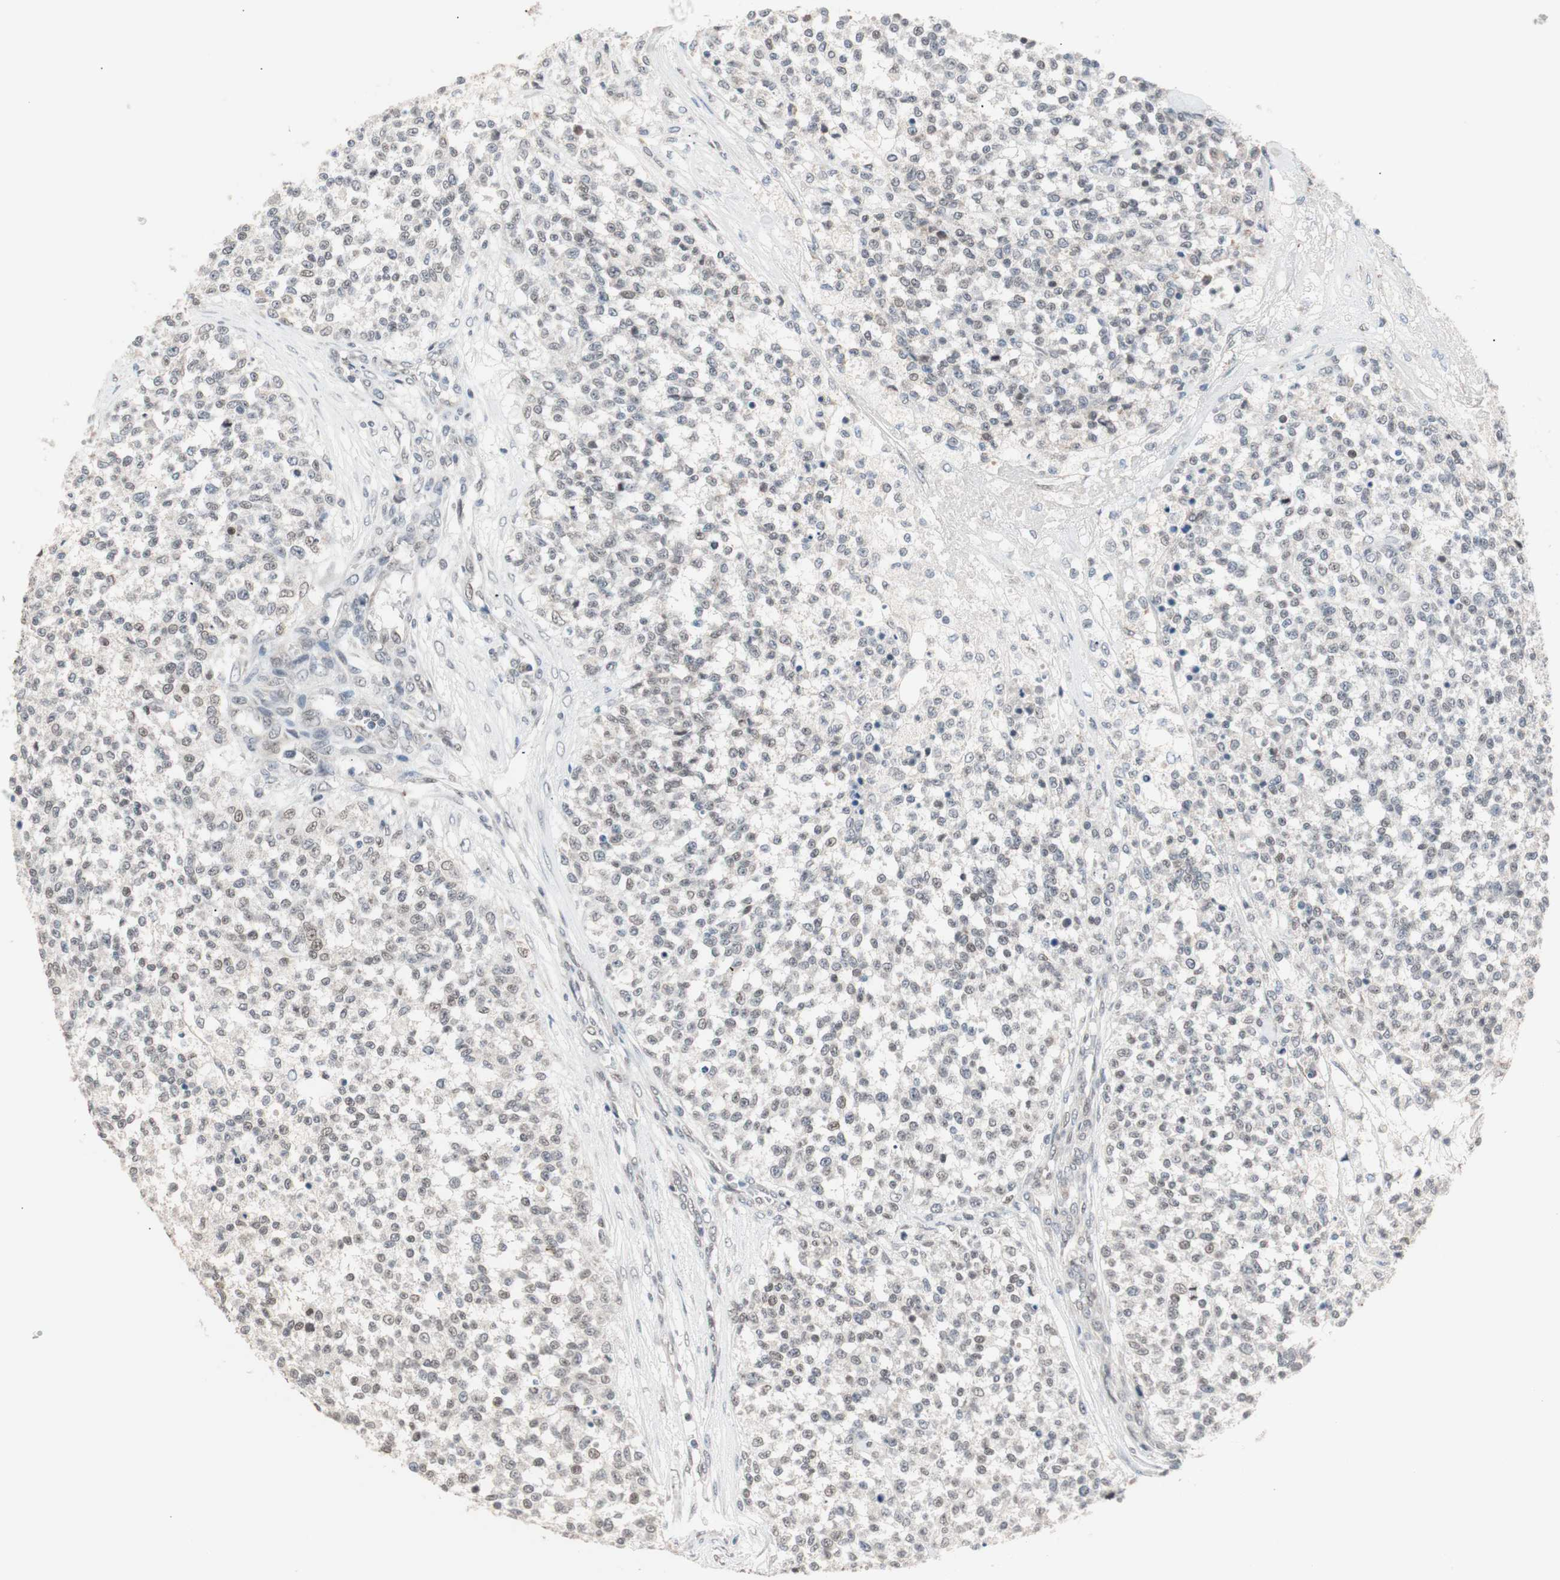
{"staining": {"intensity": "negative", "quantity": "none", "location": "none"}, "tissue": "testis cancer", "cell_type": "Tumor cells", "image_type": "cancer", "snomed": [{"axis": "morphology", "description": "Seminoma, NOS"}, {"axis": "topography", "description": "Testis"}], "caption": "Testis seminoma stained for a protein using immunohistochemistry exhibits no positivity tumor cells.", "gene": "LIG3", "patient": {"sex": "male", "age": 59}}